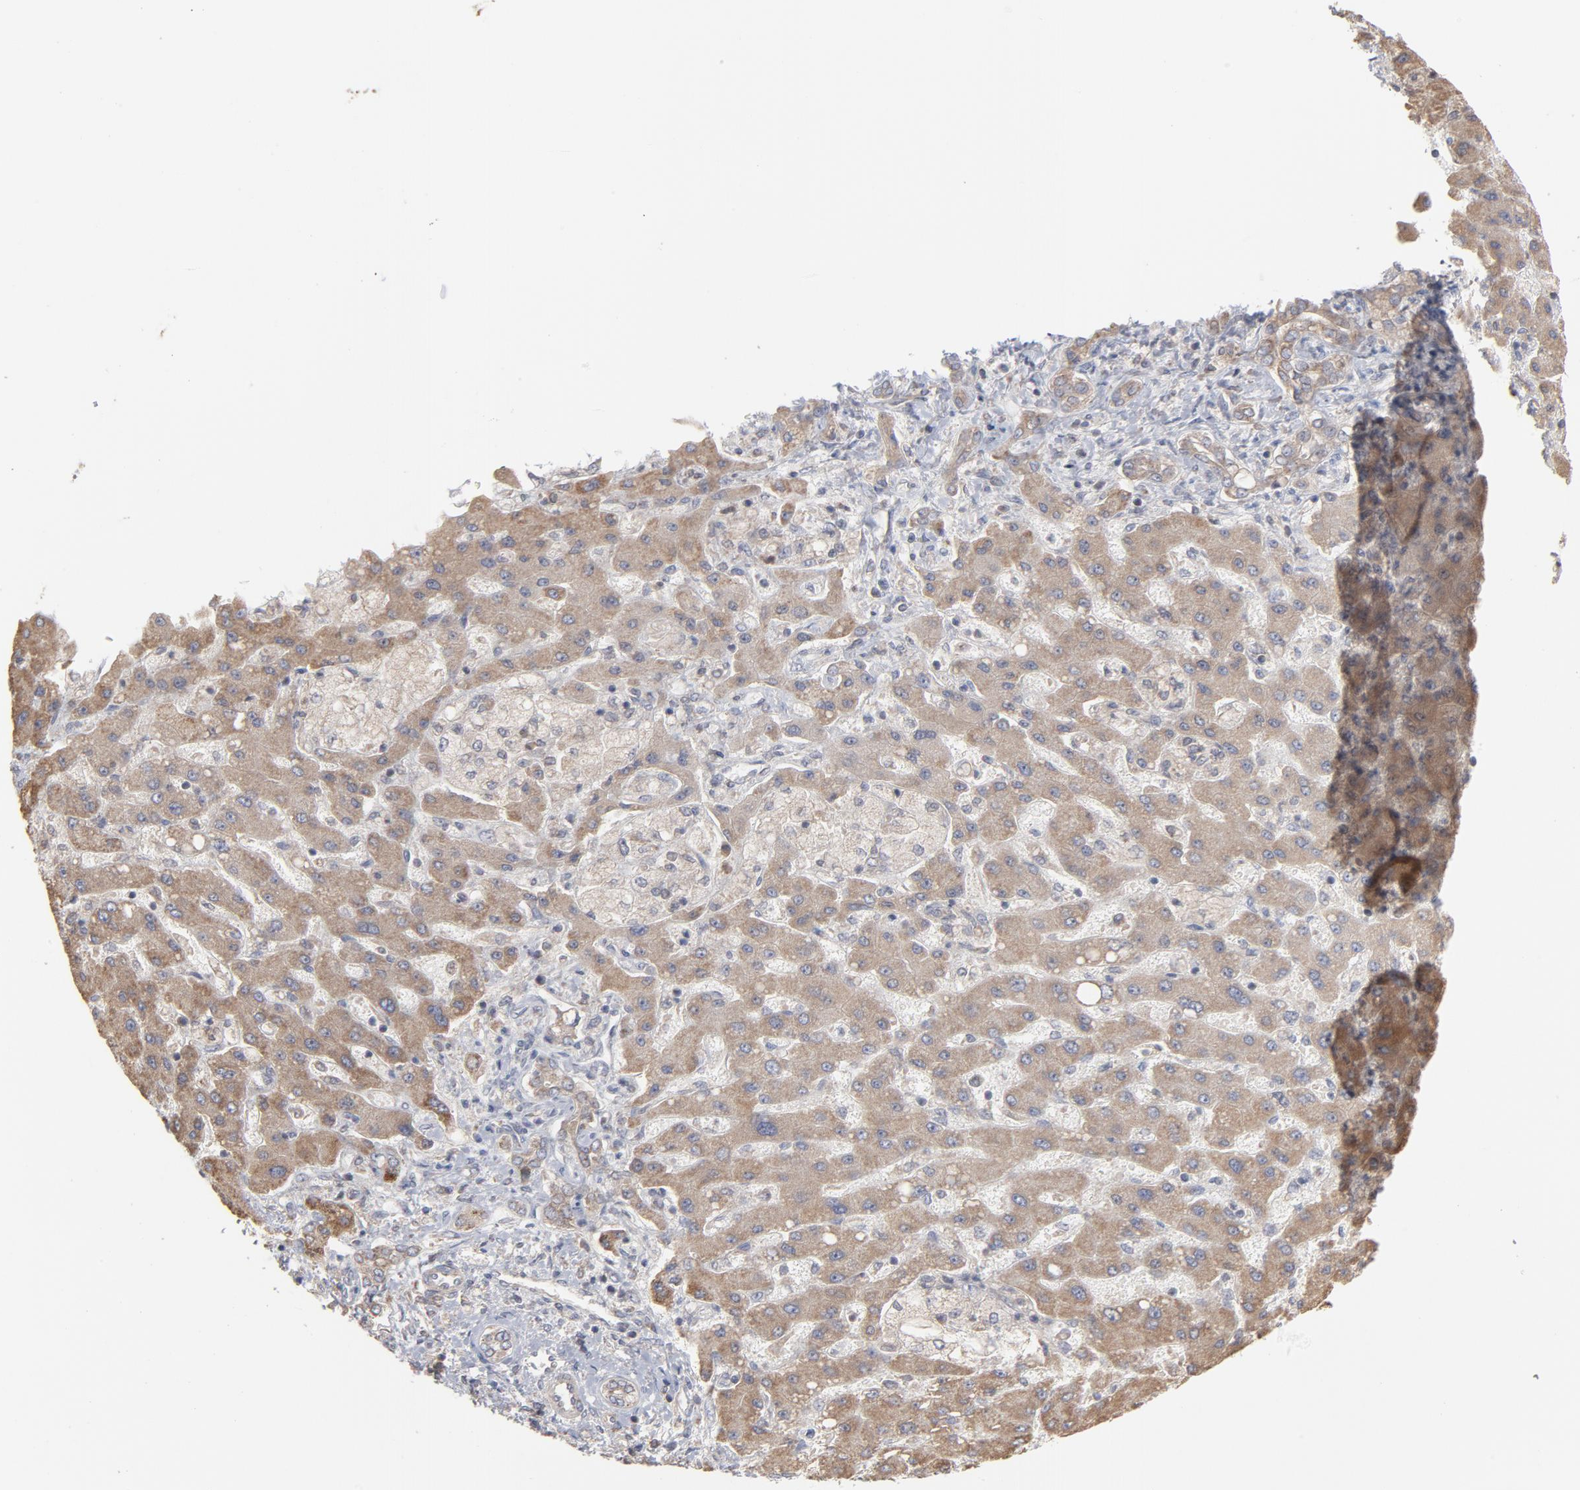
{"staining": {"intensity": "moderate", "quantity": ">75%", "location": "cytoplasmic/membranous"}, "tissue": "liver cancer", "cell_type": "Tumor cells", "image_type": "cancer", "snomed": [{"axis": "morphology", "description": "Cholangiocarcinoma"}, {"axis": "topography", "description": "Liver"}], "caption": "Immunohistochemistry (IHC) of human liver cancer reveals medium levels of moderate cytoplasmic/membranous positivity in about >75% of tumor cells.", "gene": "PPFIBP2", "patient": {"sex": "male", "age": 50}}